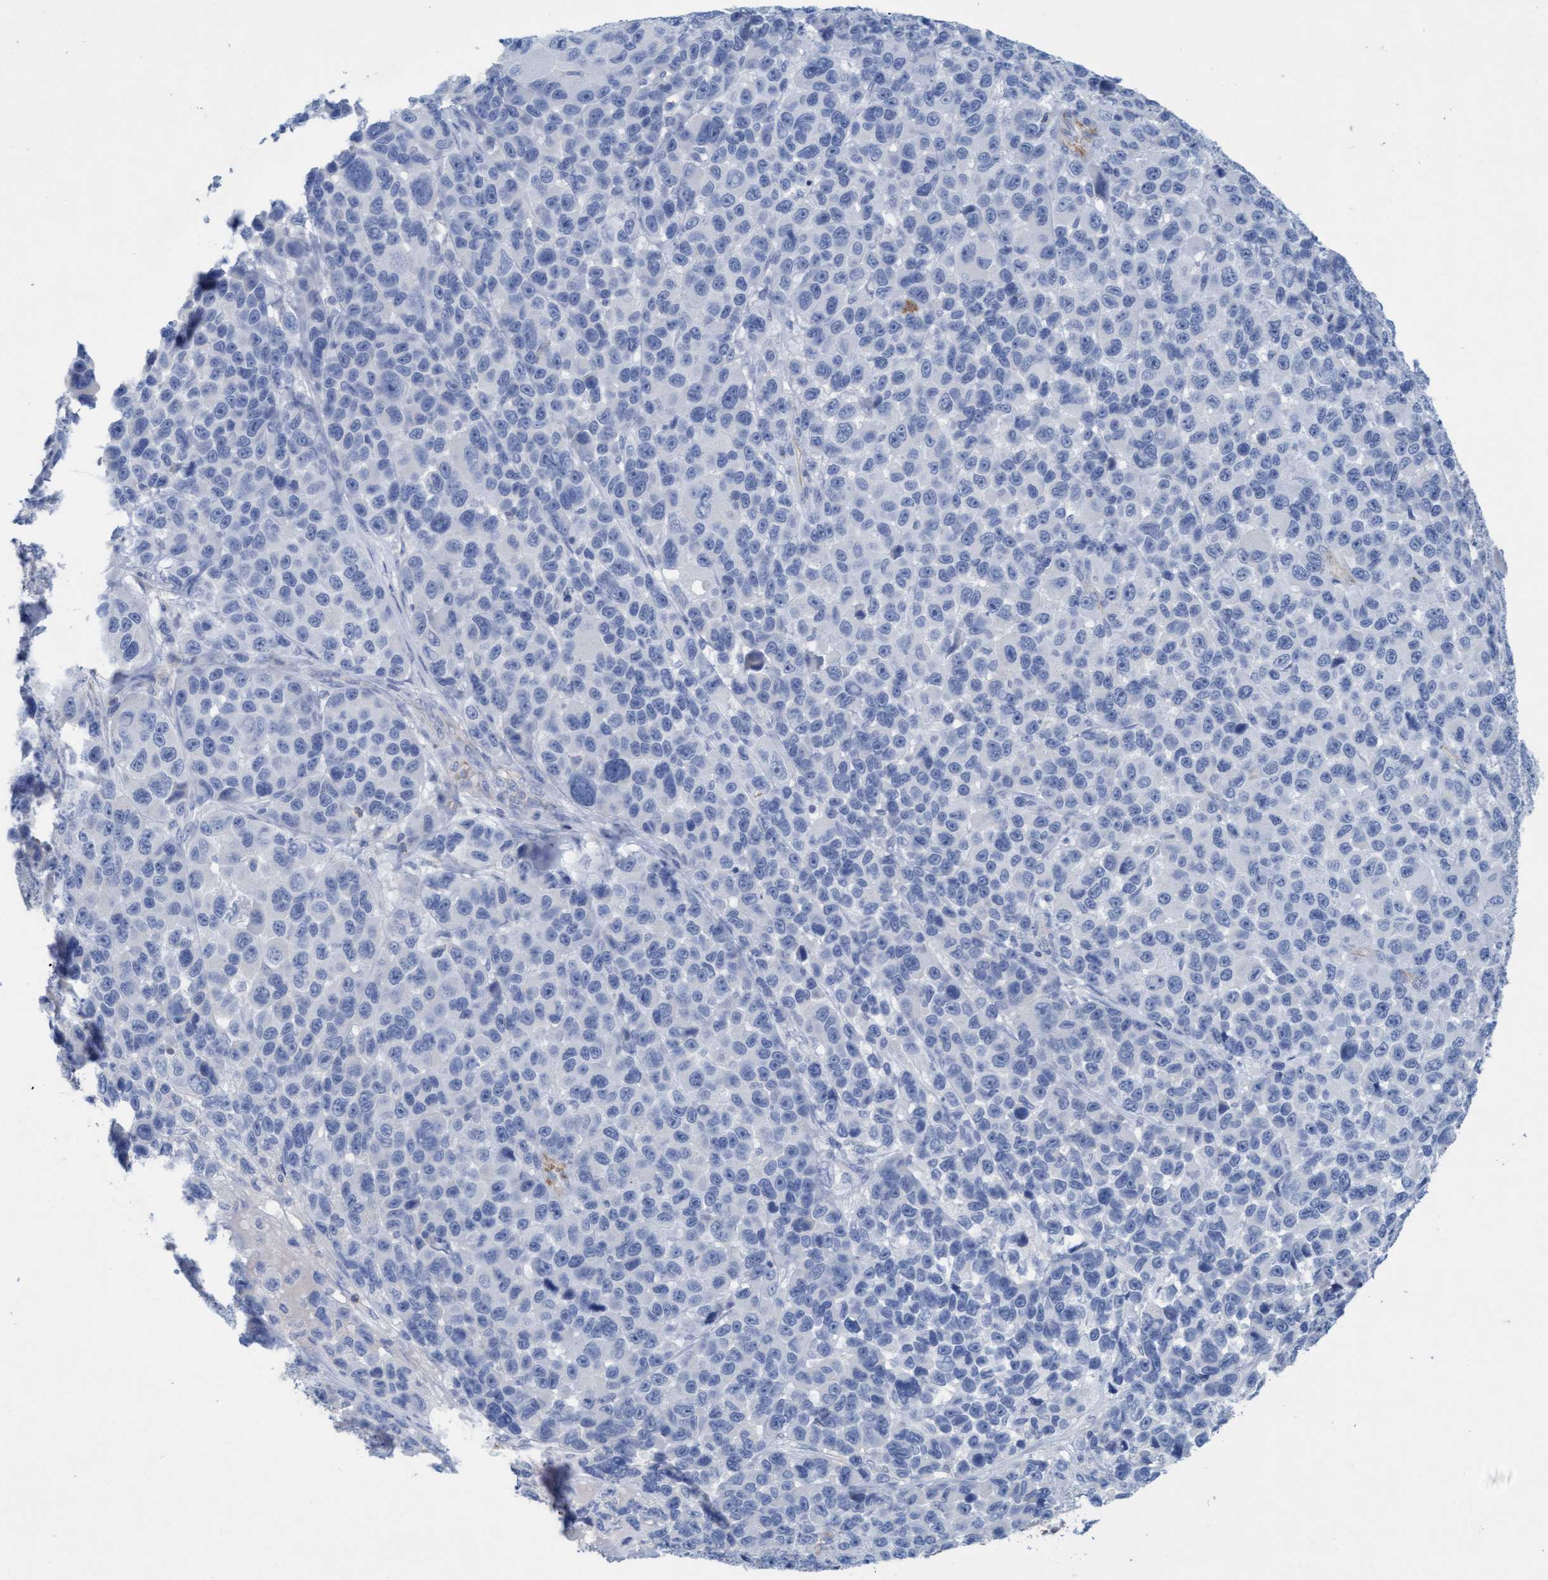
{"staining": {"intensity": "negative", "quantity": "none", "location": "none"}, "tissue": "melanoma", "cell_type": "Tumor cells", "image_type": "cancer", "snomed": [{"axis": "morphology", "description": "Malignant melanoma, NOS"}, {"axis": "topography", "description": "Skin"}], "caption": "Tumor cells are negative for brown protein staining in melanoma. (Immunohistochemistry, brightfield microscopy, high magnification).", "gene": "SIGIRR", "patient": {"sex": "male", "age": 53}}